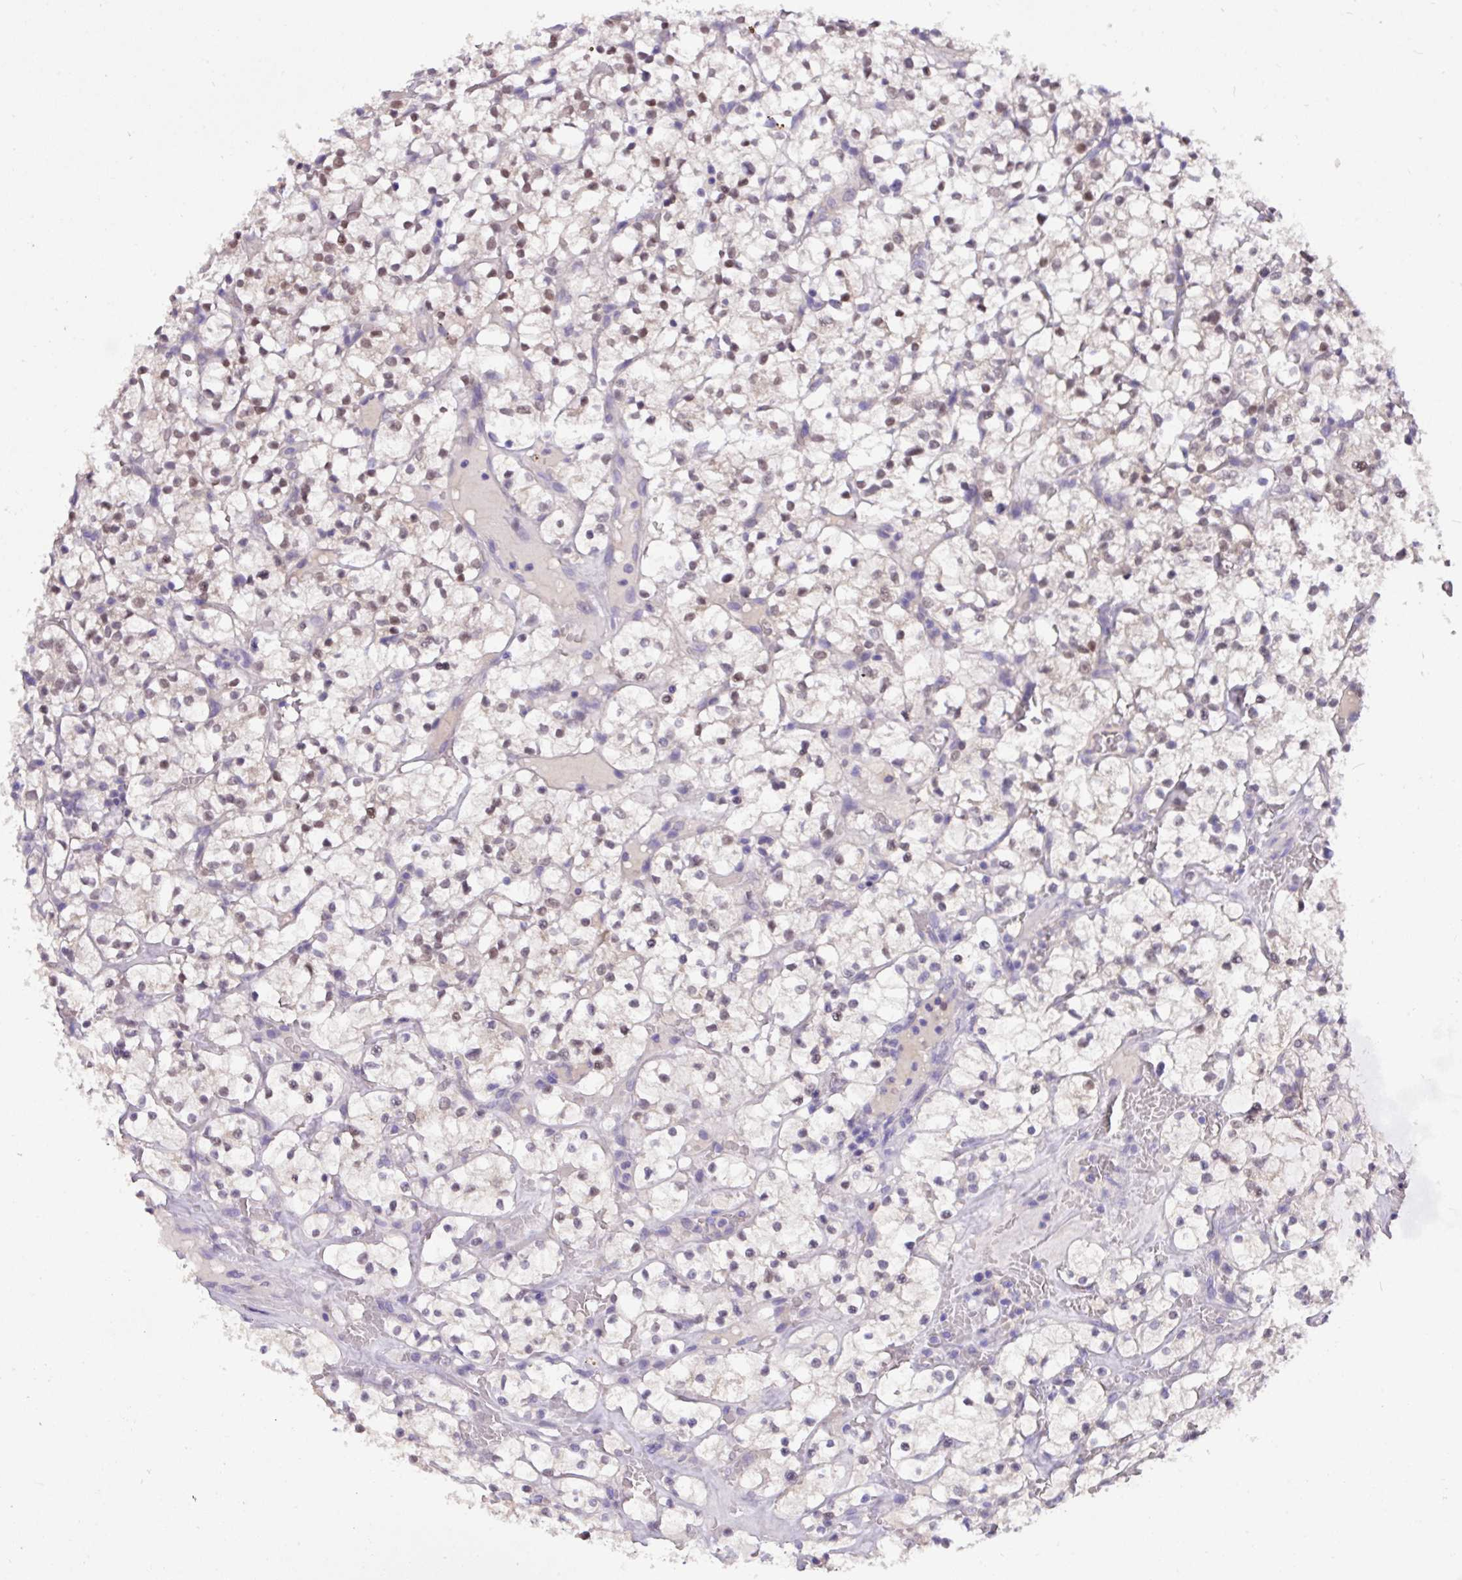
{"staining": {"intensity": "moderate", "quantity": "<25%", "location": "nuclear"}, "tissue": "renal cancer", "cell_type": "Tumor cells", "image_type": "cancer", "snomed": [{"axis": "morphology", "description": "Adenocarcinoma, NOS"}, {"axis": "topography", "description": "Kidney"}], "caption": "Protein analysis of renal adenocarcinoma tissue reveals moderate nuclear expression in about <25% of tumor cells.", "gene": "PAX8", "patient": {"sex": "female", "age": 64}}